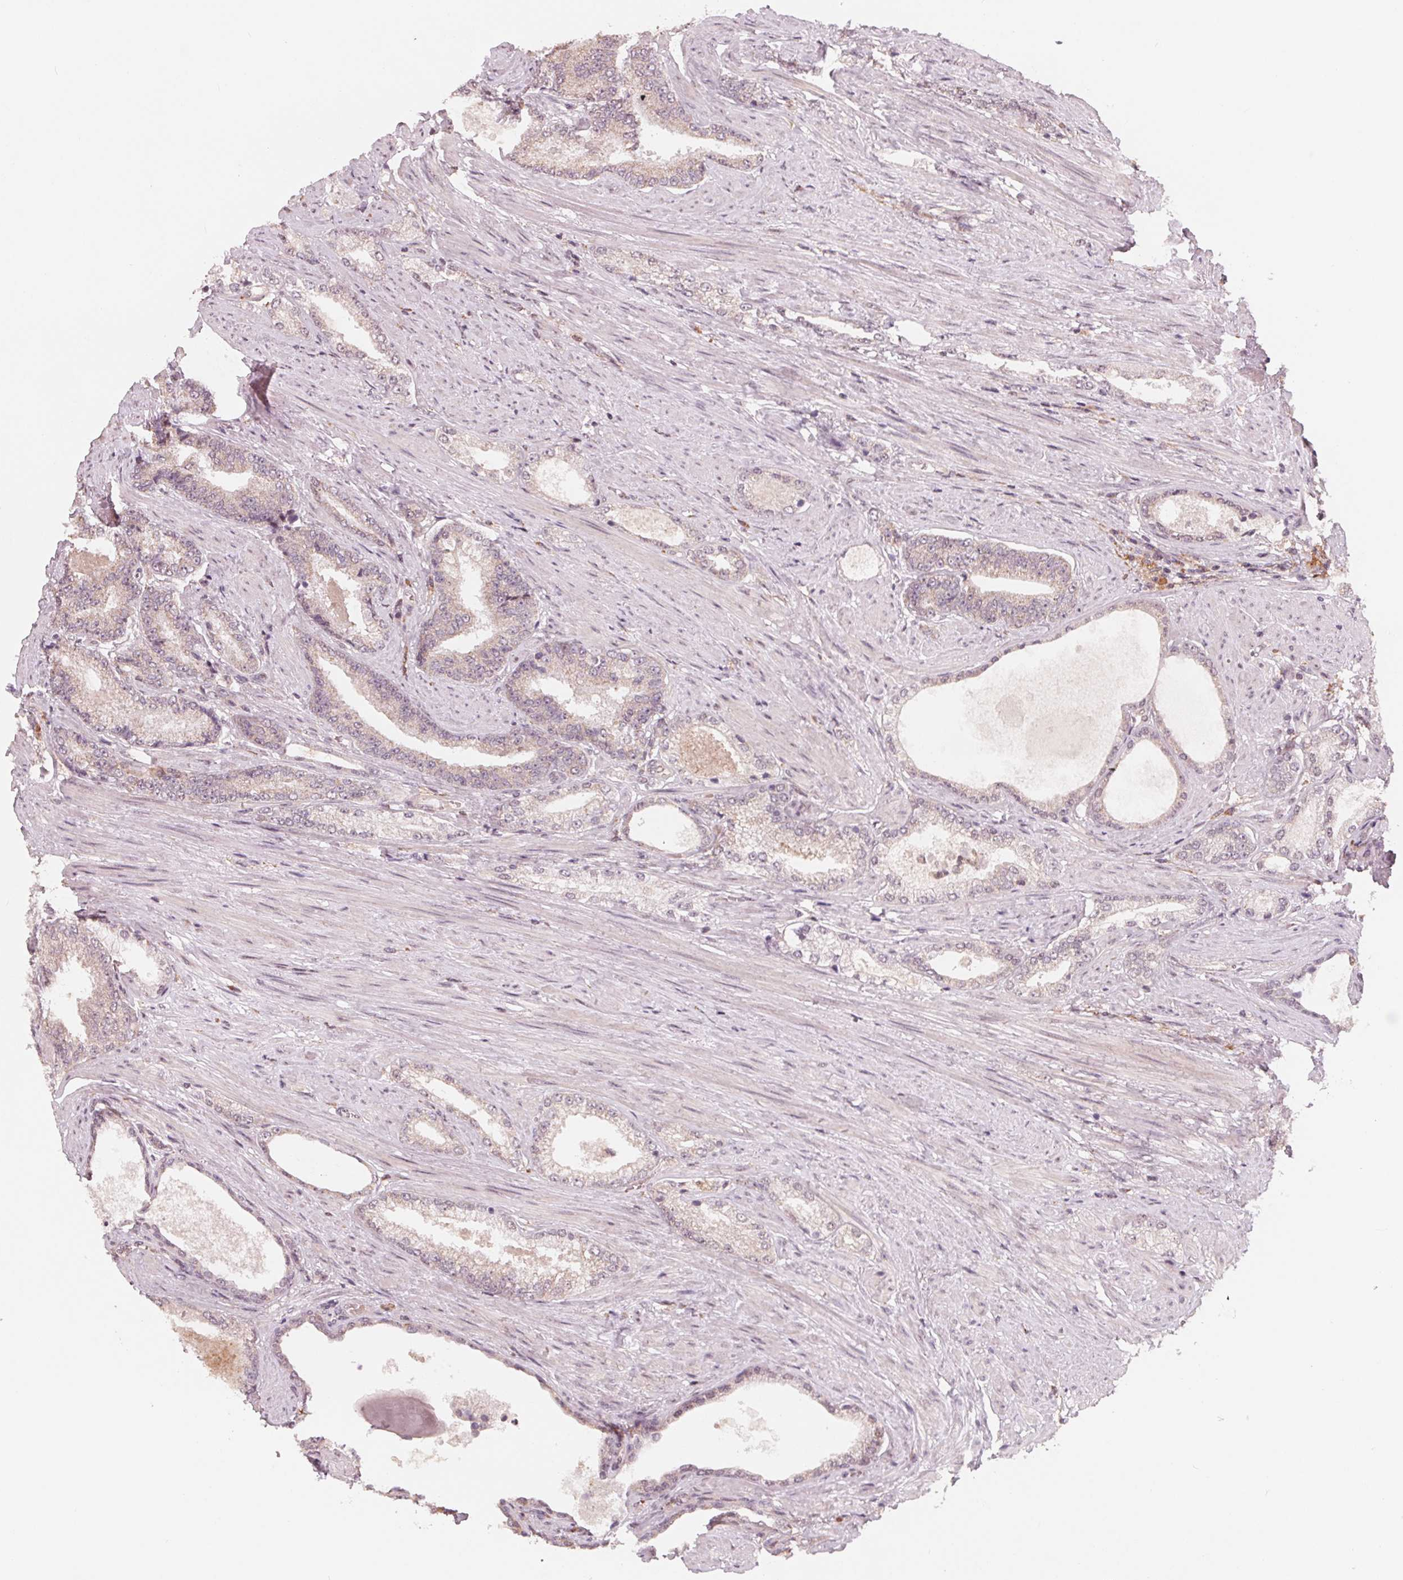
{"staining": {"intensity": "negative", "quantity": "none", "location": "none"}, "tissue": "prostate cancer", "cell_type": "Tumor cells", "image_type": "cancer", "snomed": [{"axis": "morphology", "description": "Adenocarcinoma, High grade"}, {"axis": "topography", "description": "Prostate and seminal vesicle, NOS"}], "caption": "There is no significant staining in tumor cells of prostate cancer.", "gene": "IL9R", "patient": {"sex": "male", "age": 61}}